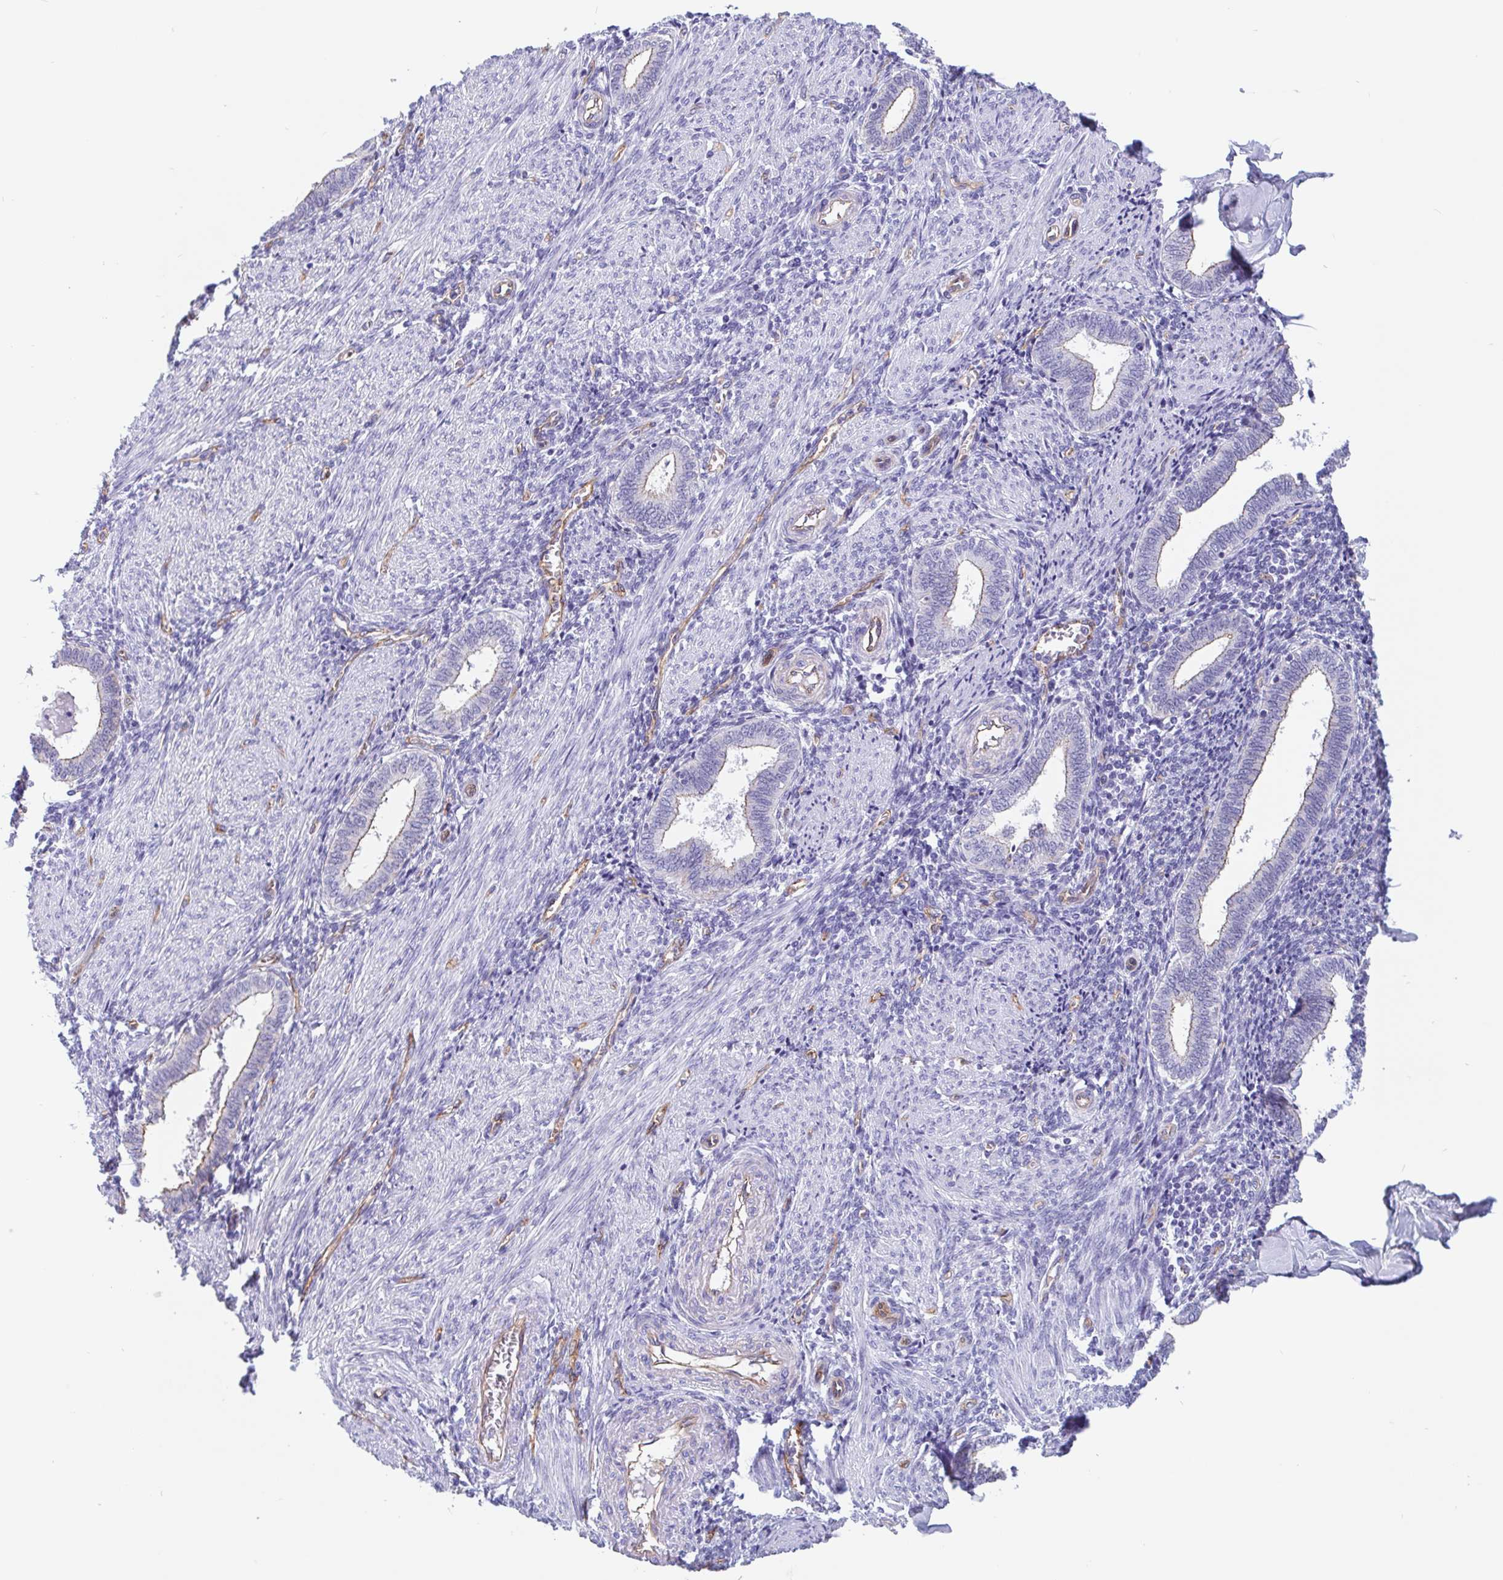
{"staining": {"intensity": "negative", "quantity": "none", "location": "none"}, "tissue": "endometrium", "cell_type": "Cells in endometrial stroma", "image_type": "normal", "snomed": [{"axis": "morphology", "description": "Normal tissue, NOS"}, {"axis": "topography", "description": "Endometrium"}], "caption": "This is an IHC micrograph of benign endometrium. There is no expression in cells in endometrial stroma.", "gene": "LIMCH1", "patient": {"sex": "female", "age": 42}}